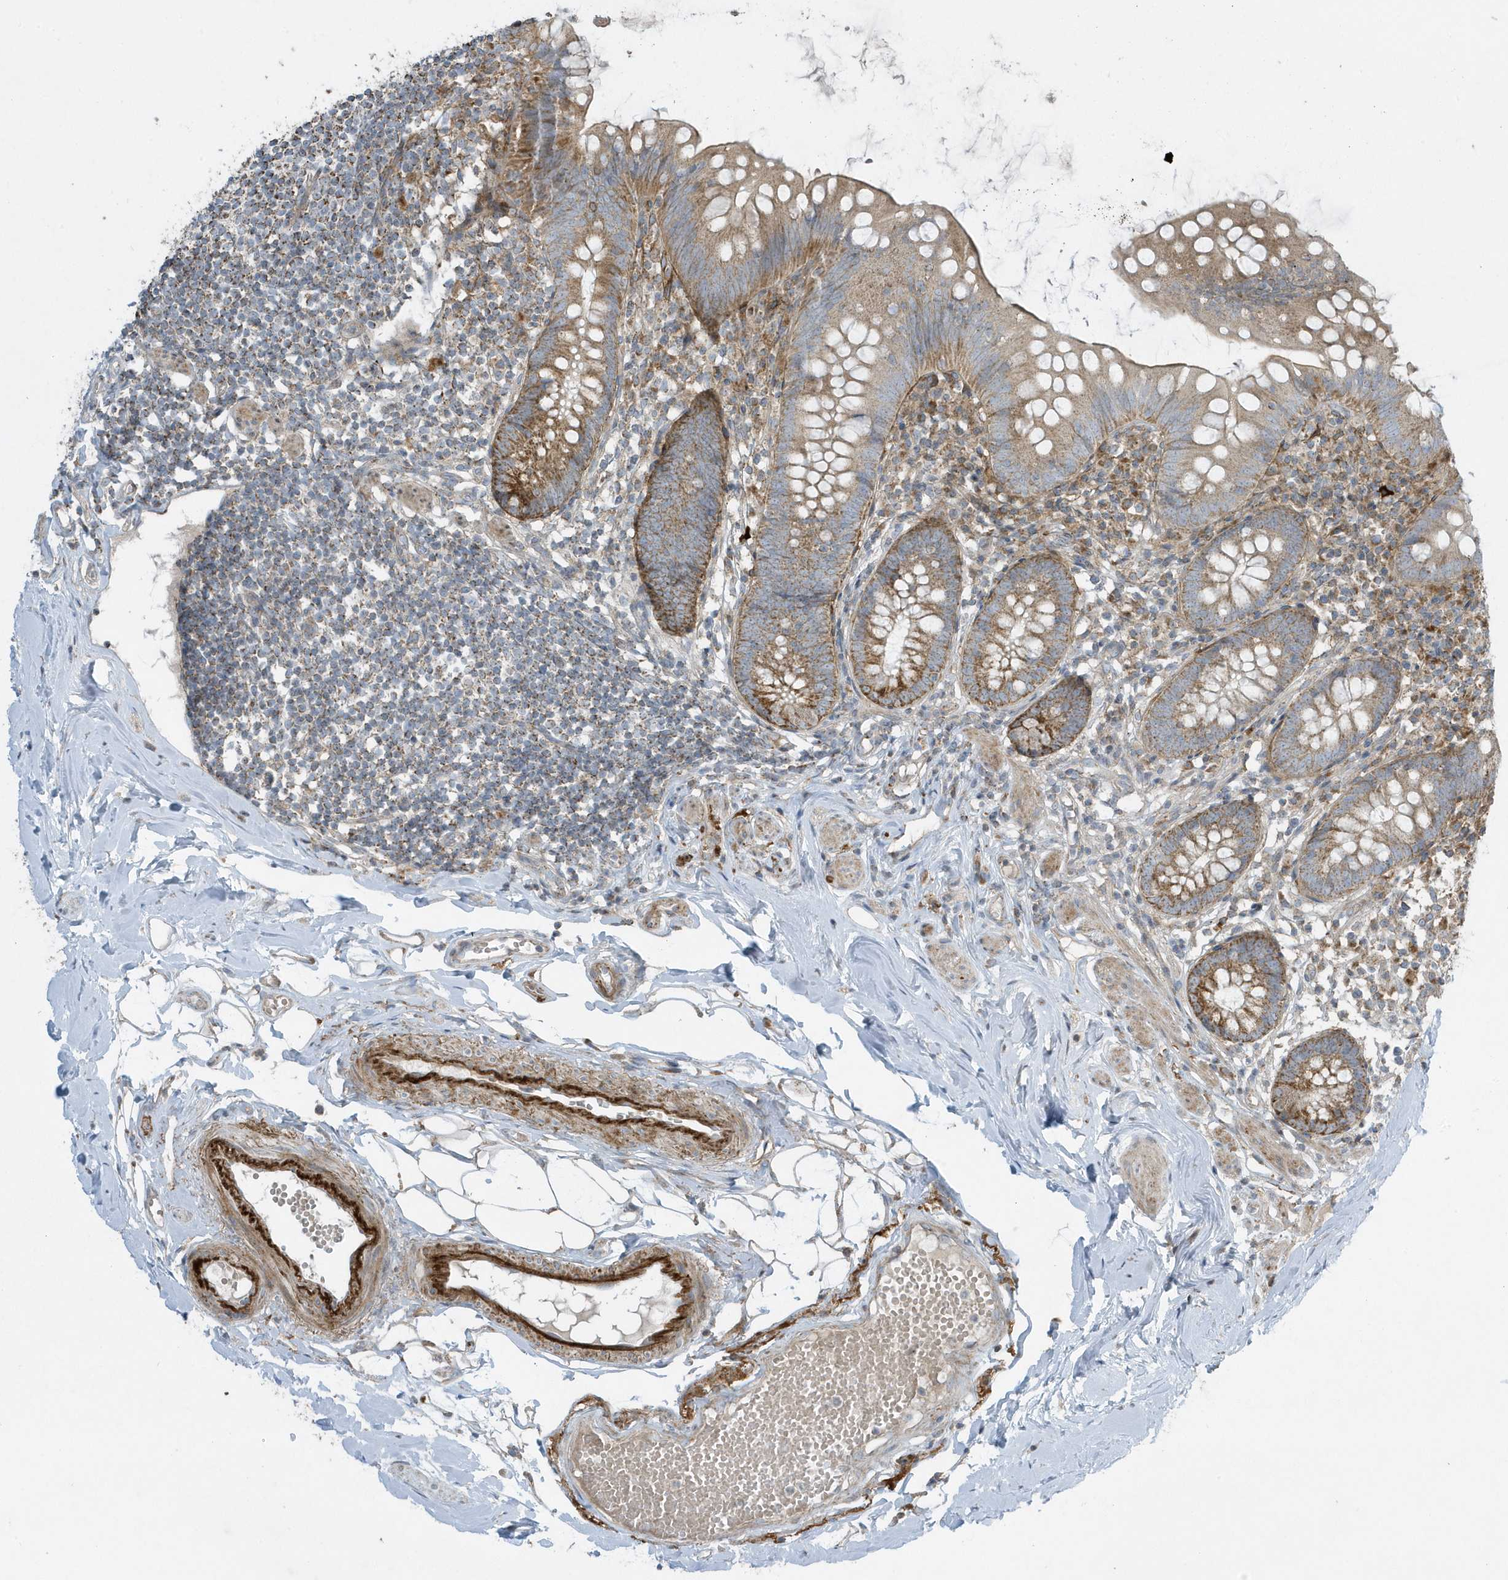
{"staining": {"intensity": "moderate", "quantity": ">75%", "location": "cytoplasmic/membranous"}, "tissue": "appendix", "cell_type": "Glandular cells", "image_type": "normal", "snomed": [{"axis": "morphology", "description": "Normal tissue, NOS"}, {"axis": "topography", "description": "Appendix"}], "caption": "An immunohistochemistry micrograph of benign tissue is shown. Protein staining in brown labels moderate cytoplasmic/membranous positivity in appendix within glandular cells. The protein is shown in brown color, while the nuclei are stained blue.", "gene": "SLC38A2", "patient": {"sex": "female", "age": 62}}